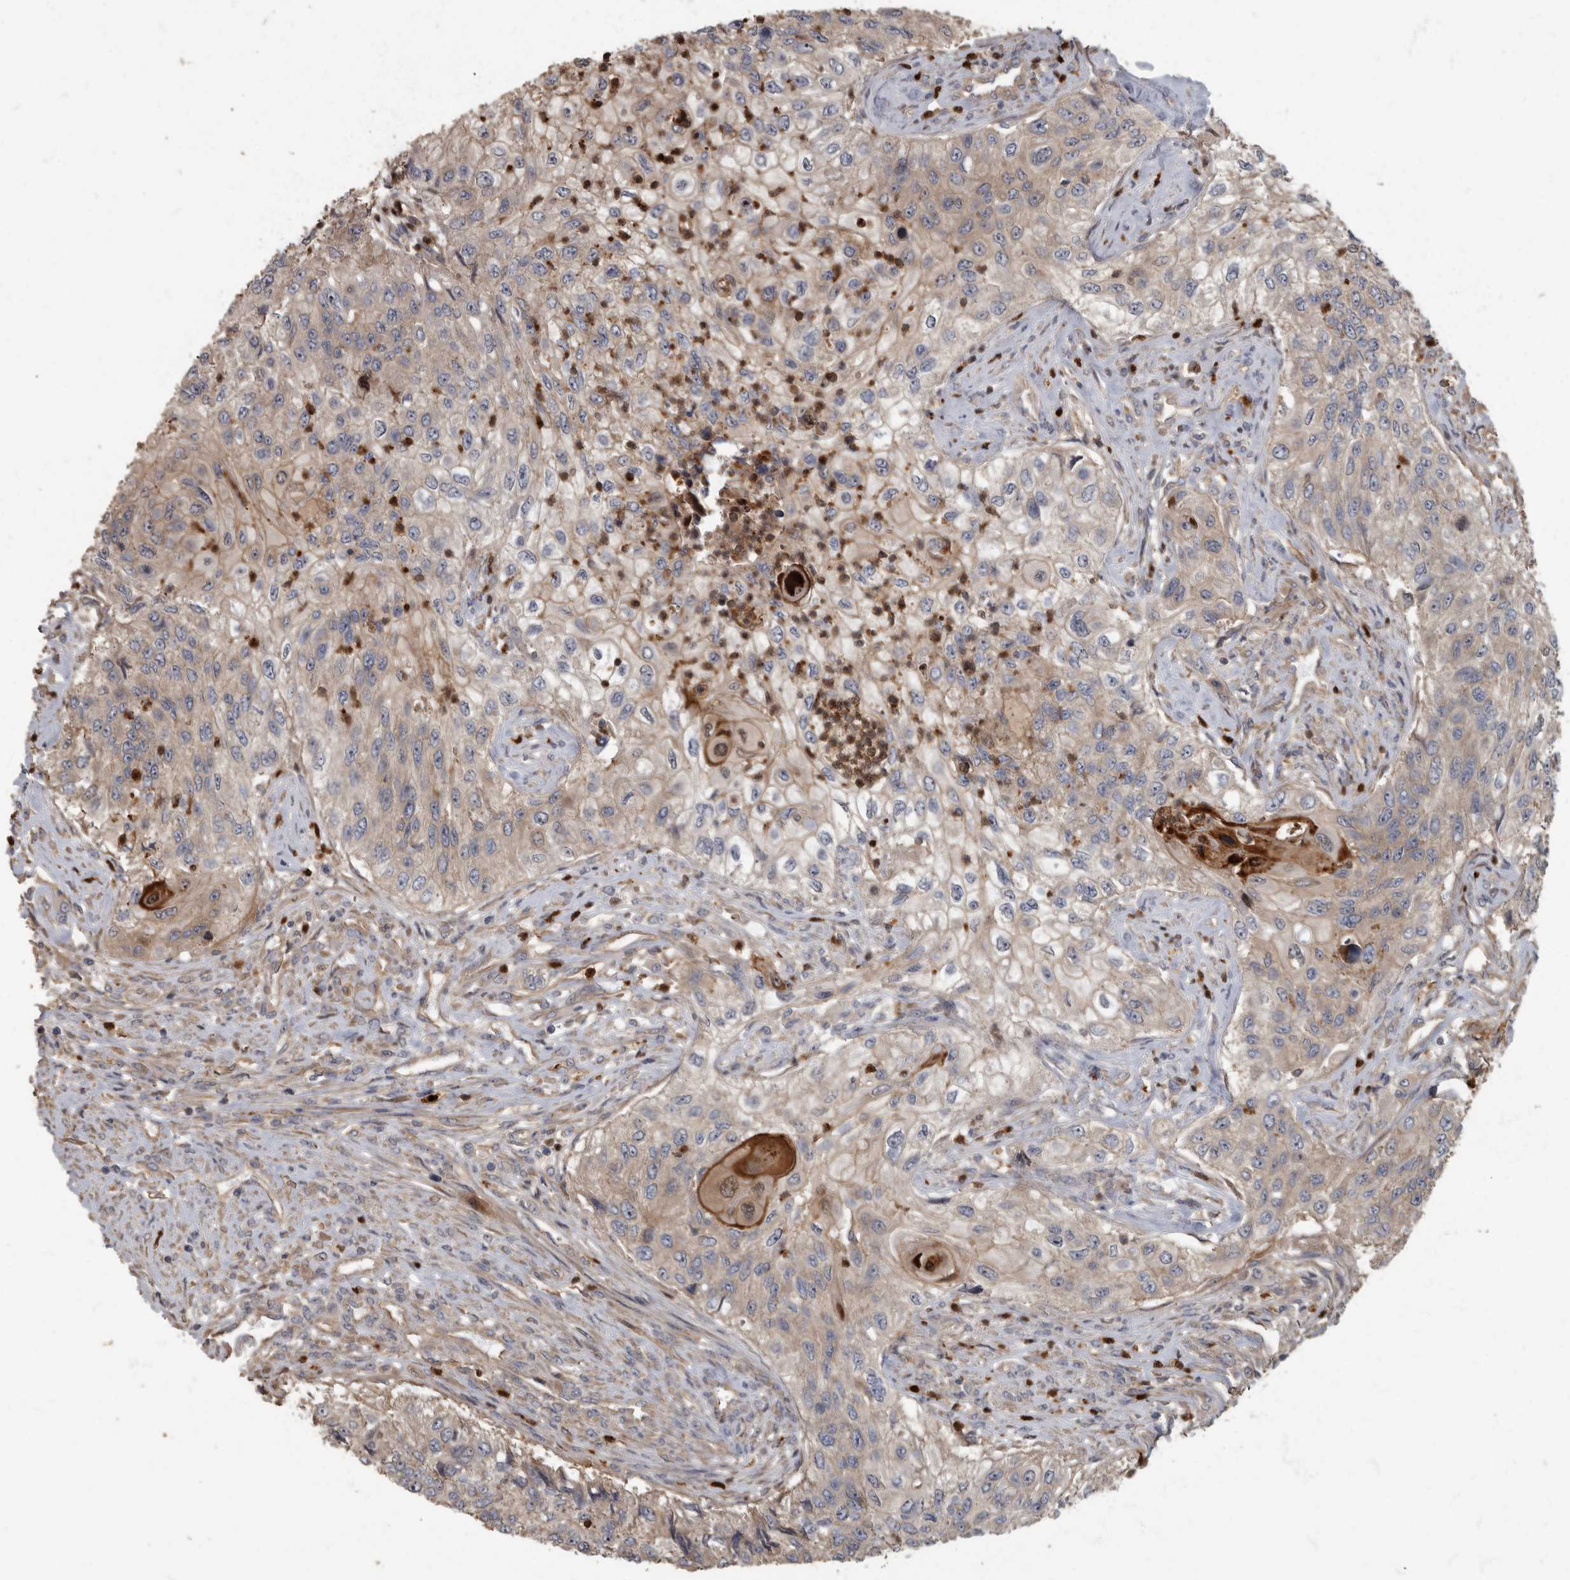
{"staining": {"intensity": "weak", "quantity": ">75%", "location": "cytoplasmic/membranous"}, "tissue": "urothelial cancer", "cell_type": "Tumor cells", "image_type": "cancer", "snomed": [{"axis": "morphology", "description": "Urothelial carcinoma, High grade"}, {"axis": "topography", "description": "Urinary bladder"}], "caption": "Immunohistochemistry (IHC) photomicrograph of neoplastic tissue: high-grade urothelial carcinoma stained using immunohistochemistry (IHC) demonstrates low levels of weak protein expression localized specifically in the cytoplasmic/membranous of tumor cells, appearing as a cytoplasmic/membranous brown color.", "gene": "DAAM1", "patient": {"sex": "female", "age": 60}}